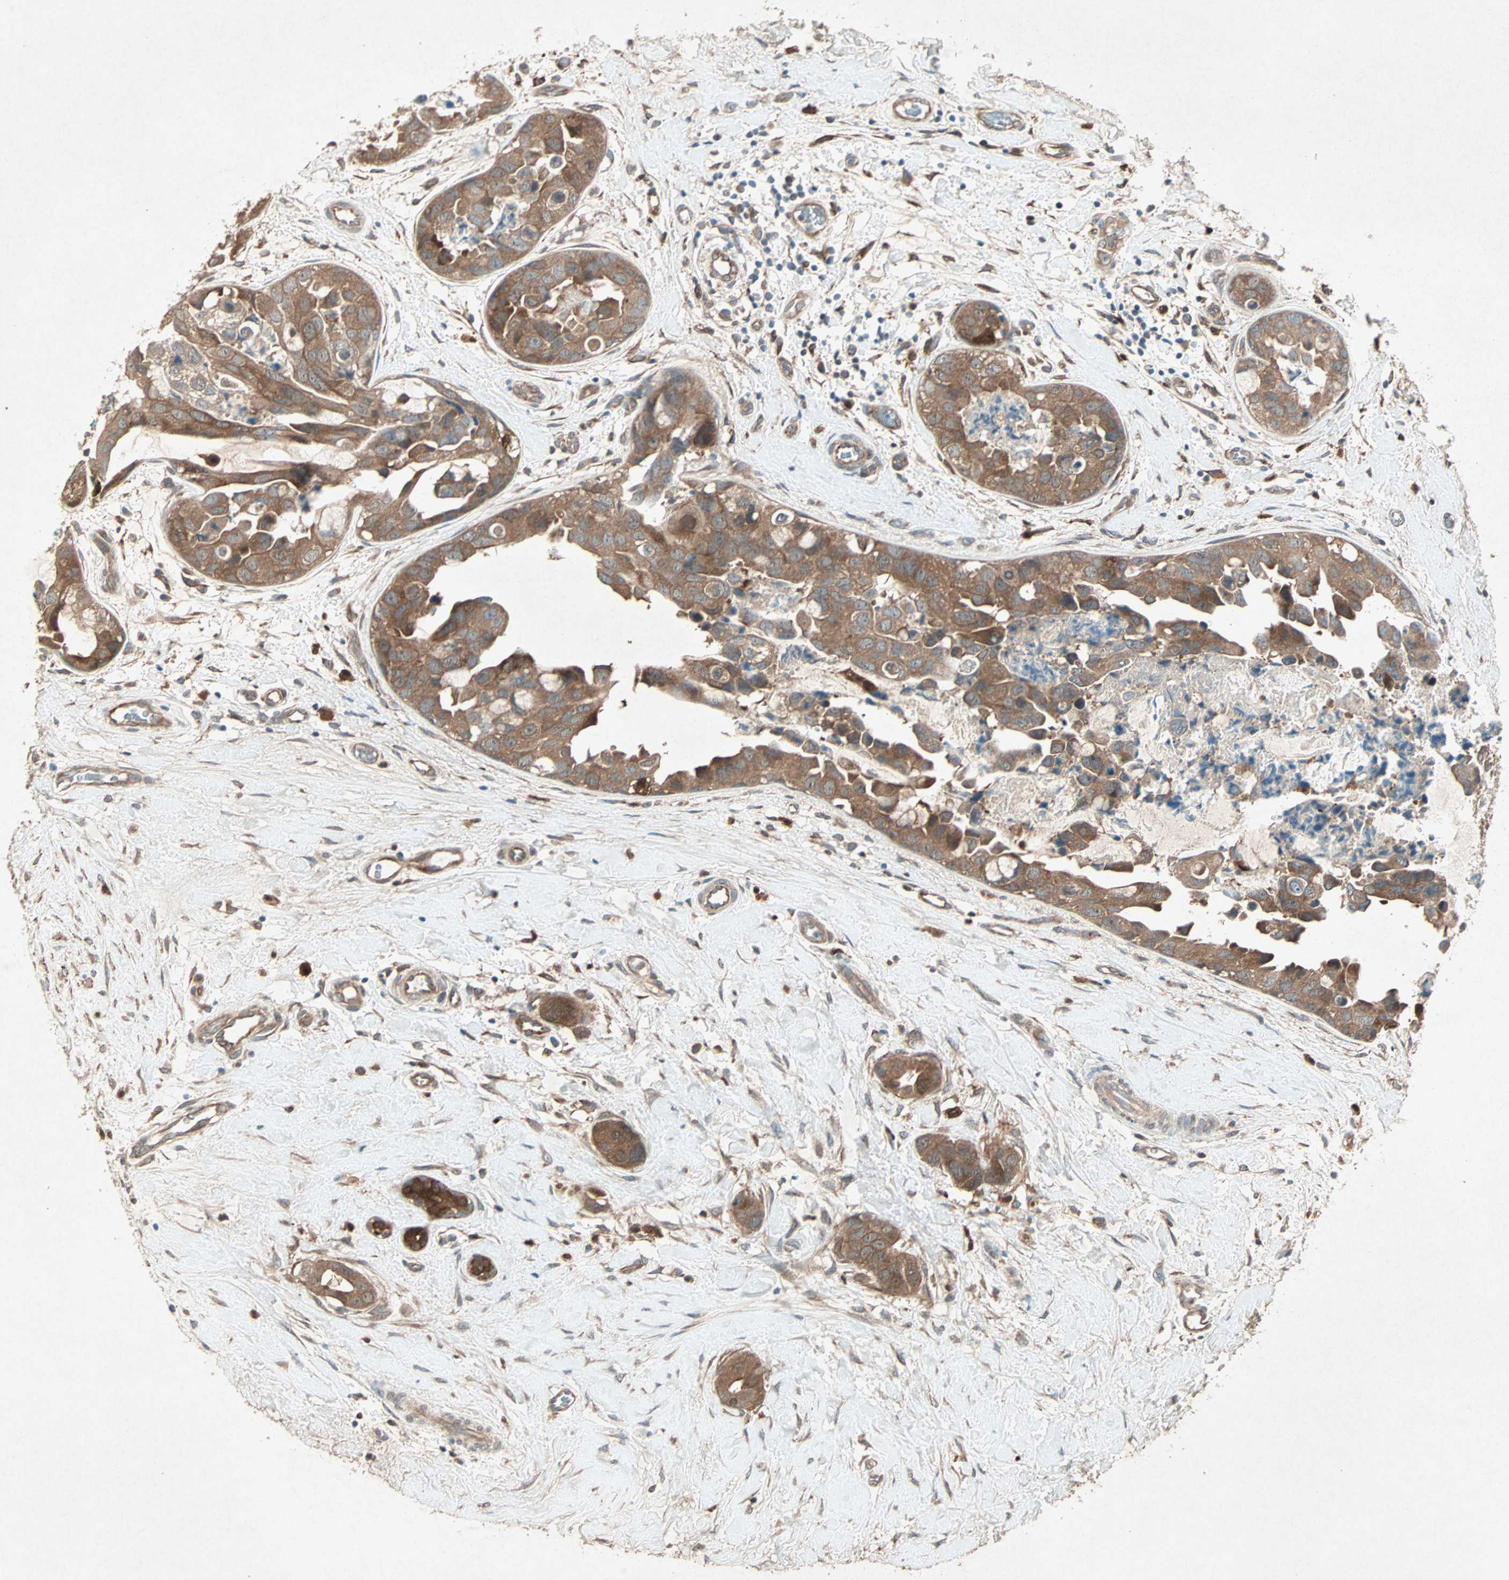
{"staining": {"intensity": "moderate", "quantity": ">75%", "location": "cytoplasmic/membranous"}, "tissue": "breast cancer", "cell_type": "Tumor cells", "image_type": "cancer", "snomed": [{"axis": "morphology", "description": "Duct carcinoma"}, {"axis": "topography", "description": "Breast"}], "caption": "Moderate cytoplasmic/membranous staining is seen in about >75% of tumor cells in breast cancer.", "gene": "SDSL", "patient": {"sex": "female", "age": 40}}